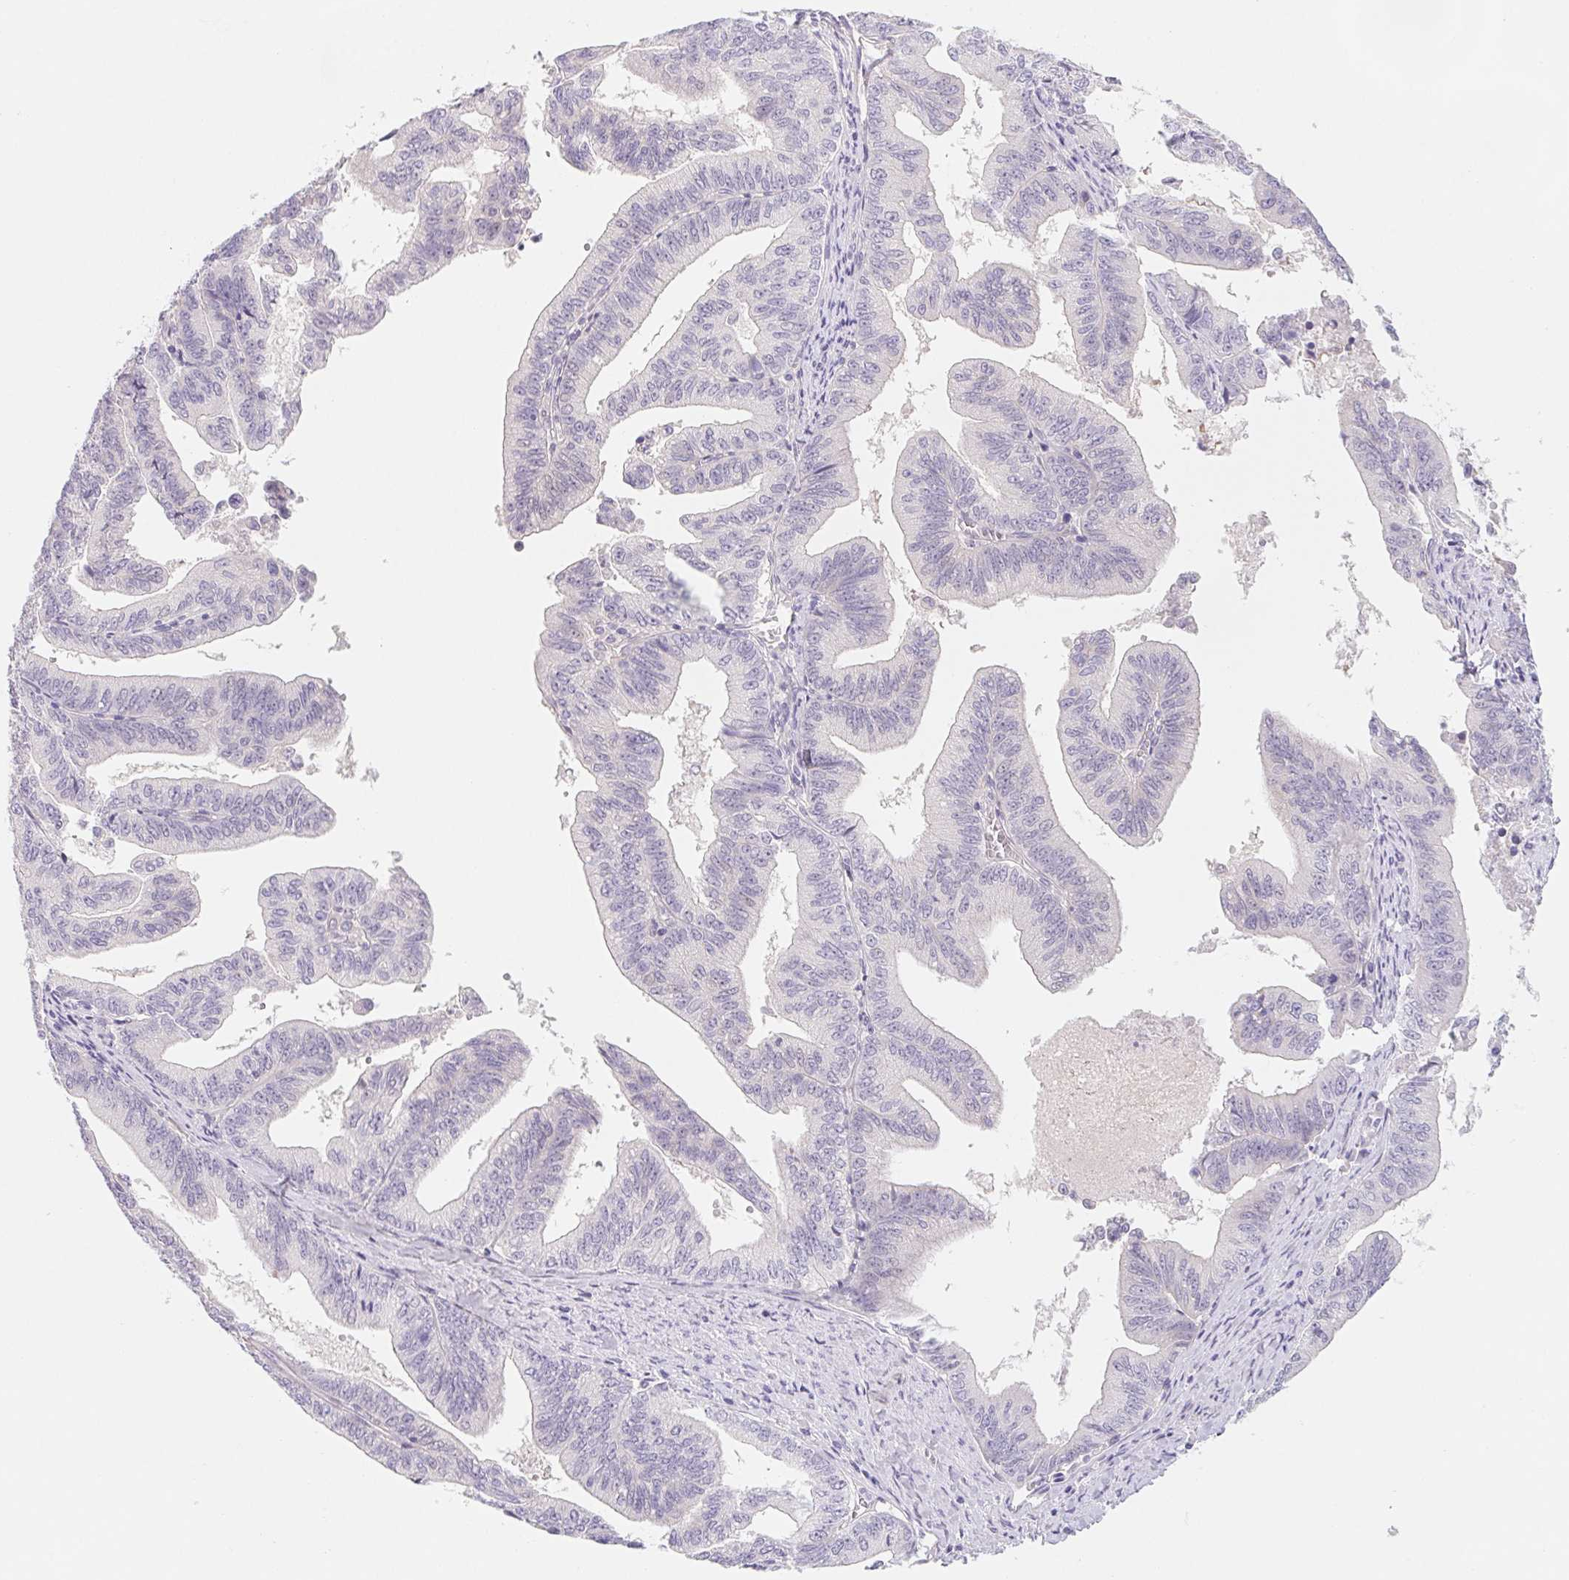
{"staining": {"intensity": "negative", "quantity": "none", "location": "none"}, "tissue": "endometrial cancer", "cell_type": "Tumor cells", "image_type": "cancer", "snomed": [{"axis": "morphology", "description": "Adenocarcinoma, NOS"}, {"axis": "topography", "description": "Endometrium"}], "caption": "DAB immunohistochemical staining of endometrial adenocarcinoma exhibits no significant staining in tumor cells. The staining is performed using DAB brown chromogen with nuclei counter-stained in using hematoxylin.", "gene": "CTNND2", "patient": {"sex": "female", "age": 65}}